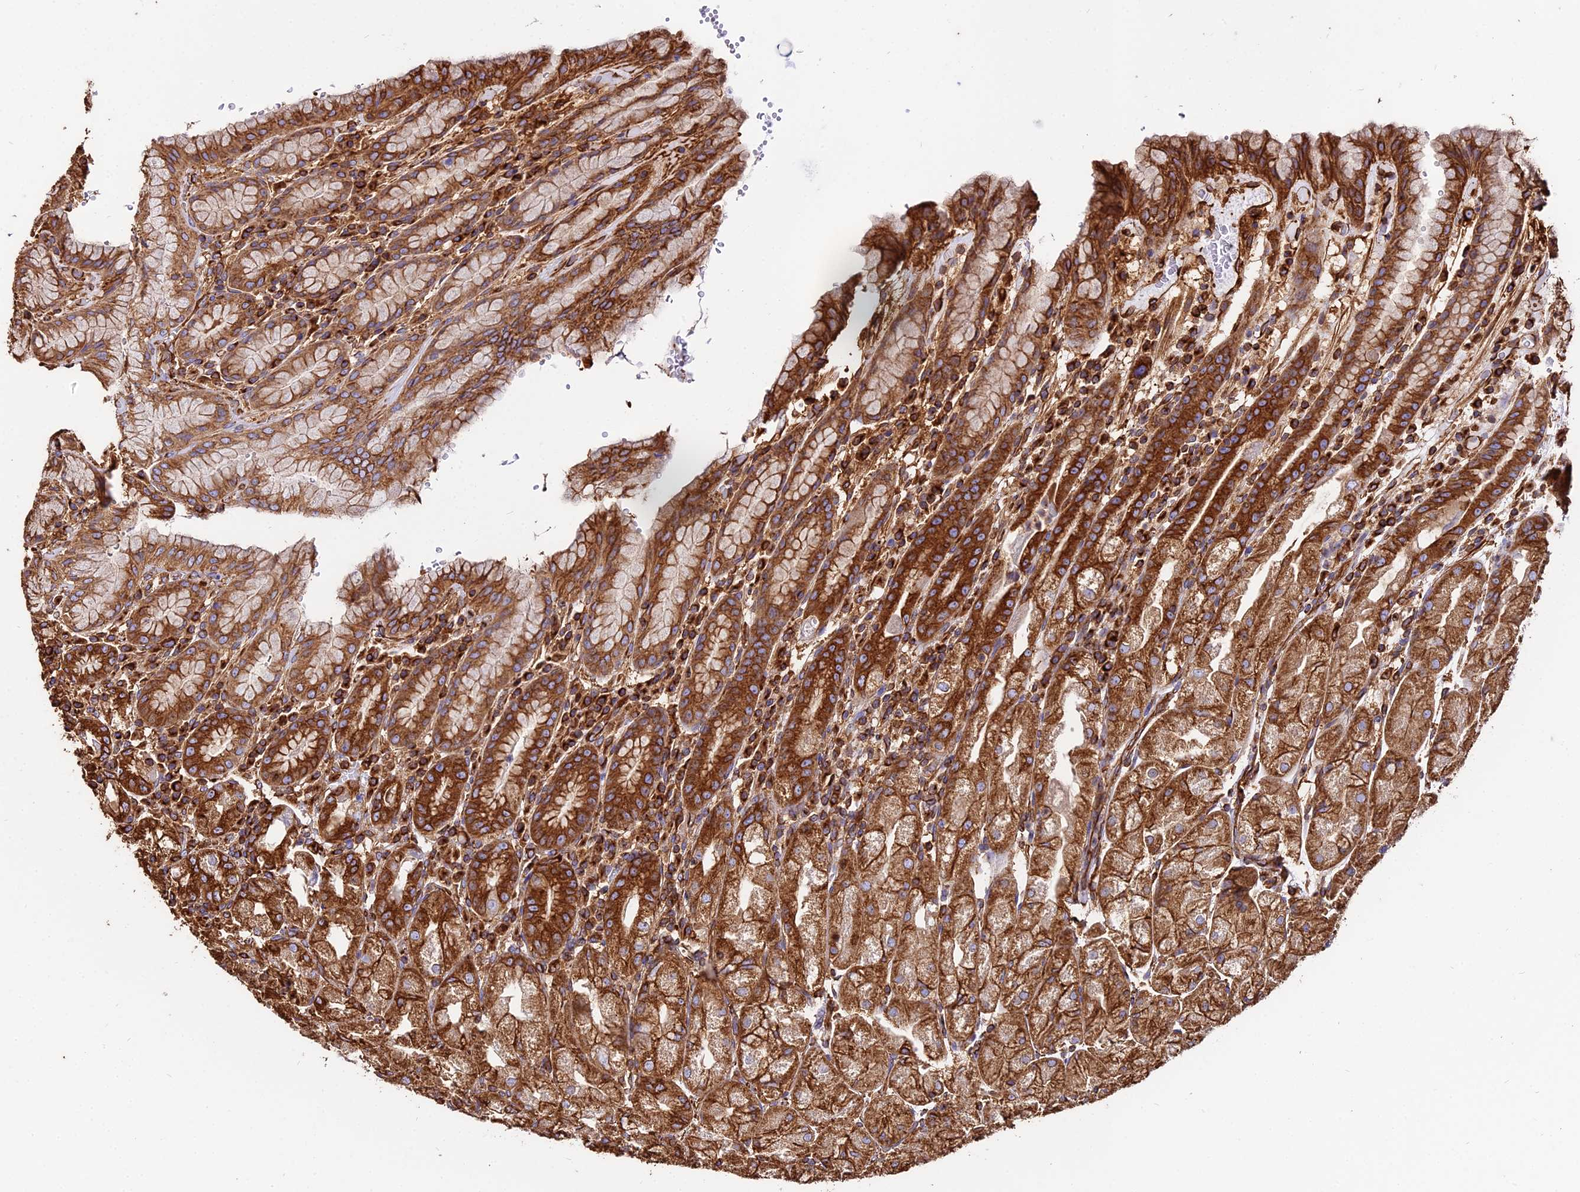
{"staining": {"intensity": "strong", "quantity": ">75%", "location": "cytoplasmic/membranous"}, "tissue": "stomach", "cell_type": "Glandular cells", "image_type": "normal", "snomed": [{"axis": "morphology", "description": "Normal tissue, NOS"}, {"axis": "topography", "description": "Stomach, upper"}], "caption": "Protein analysis of unremarkable stomach displays strong cytoplasmic/membranous positivity in about >75% of glandular cells.", "gene": "TUBA1A", "patient": {"sex": "male", "age": 52}}